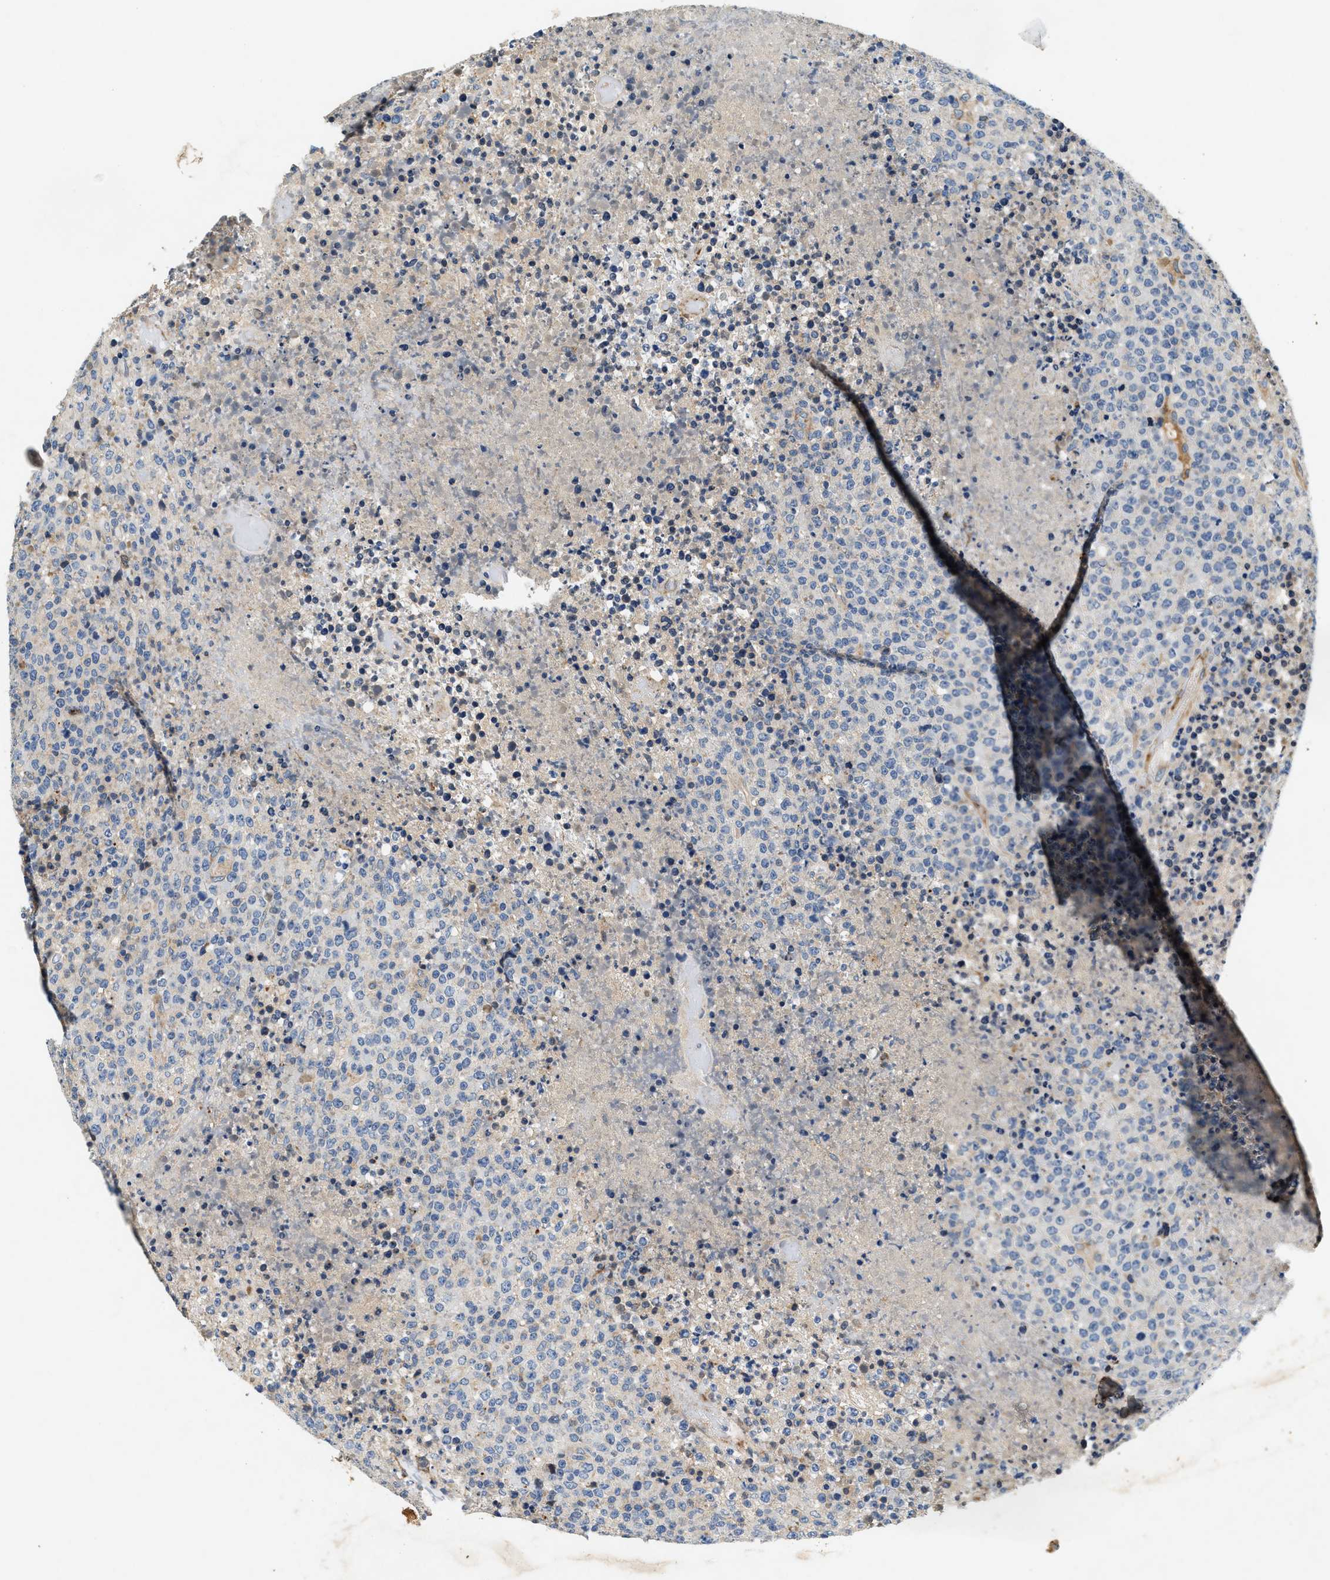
{"staining": {"intensity": "negative", "quantity": "none", "location": "none"}, "tissue": "lymphoma", "cell_type": "Tumor cells", "image_type": "cancer", "snomed": [{"axis": "morphology", "description": "Malignant lymphoma, non-Hodgkin's type, High grade"}, {"axis": "topography", "description": "Lymph node"}], "caption": "Immunohistochemical staining of high-grade malignant lymphoma, non-Hodgkin's type shows no significant staining in tumor cells. (DAB IHC visualized using brightfield microscopy, high magnification).", "gene": "DUSP10", "patient": {"sex": "male", "age": 13}}